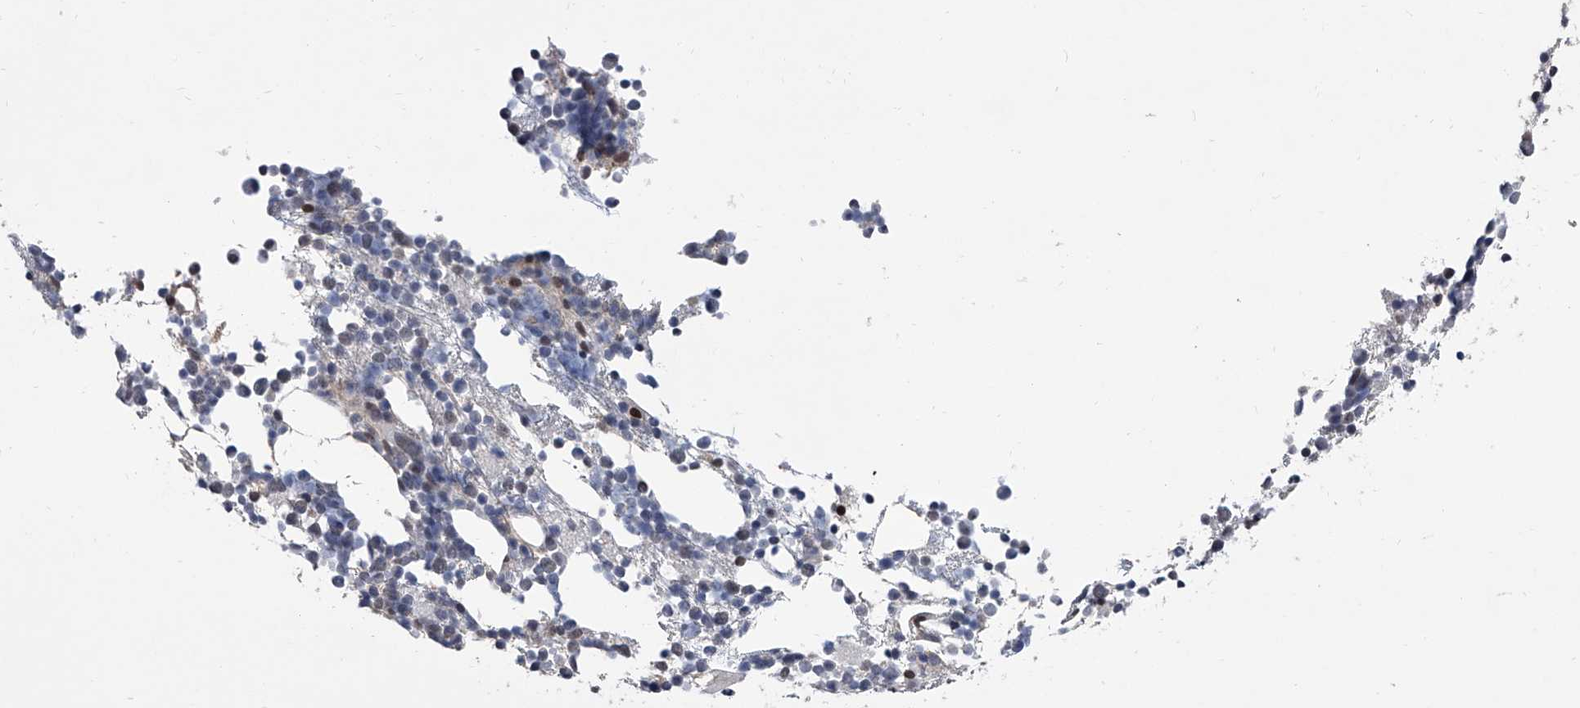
{"staining": {"intensity": "weak", "quantity": "<25%", "location": "nuclear"}, "tissue": "bone marrow", "cell_type": "Hematopoietic cells", "image_type": "normal", "snomed": [{"axis": "morphology", "description": "Normal tissue, NOS"}, {"axis": "topography", "description": "Bone marrow"}], "caption": "The histopathology image reveals no staining of hematopoietic cells in unremarkable bone marrow. (IHC, brightfield microscopy, high magnification).", "gene": "ZNF426", "patient": {"sex": "female", "age": 57}}